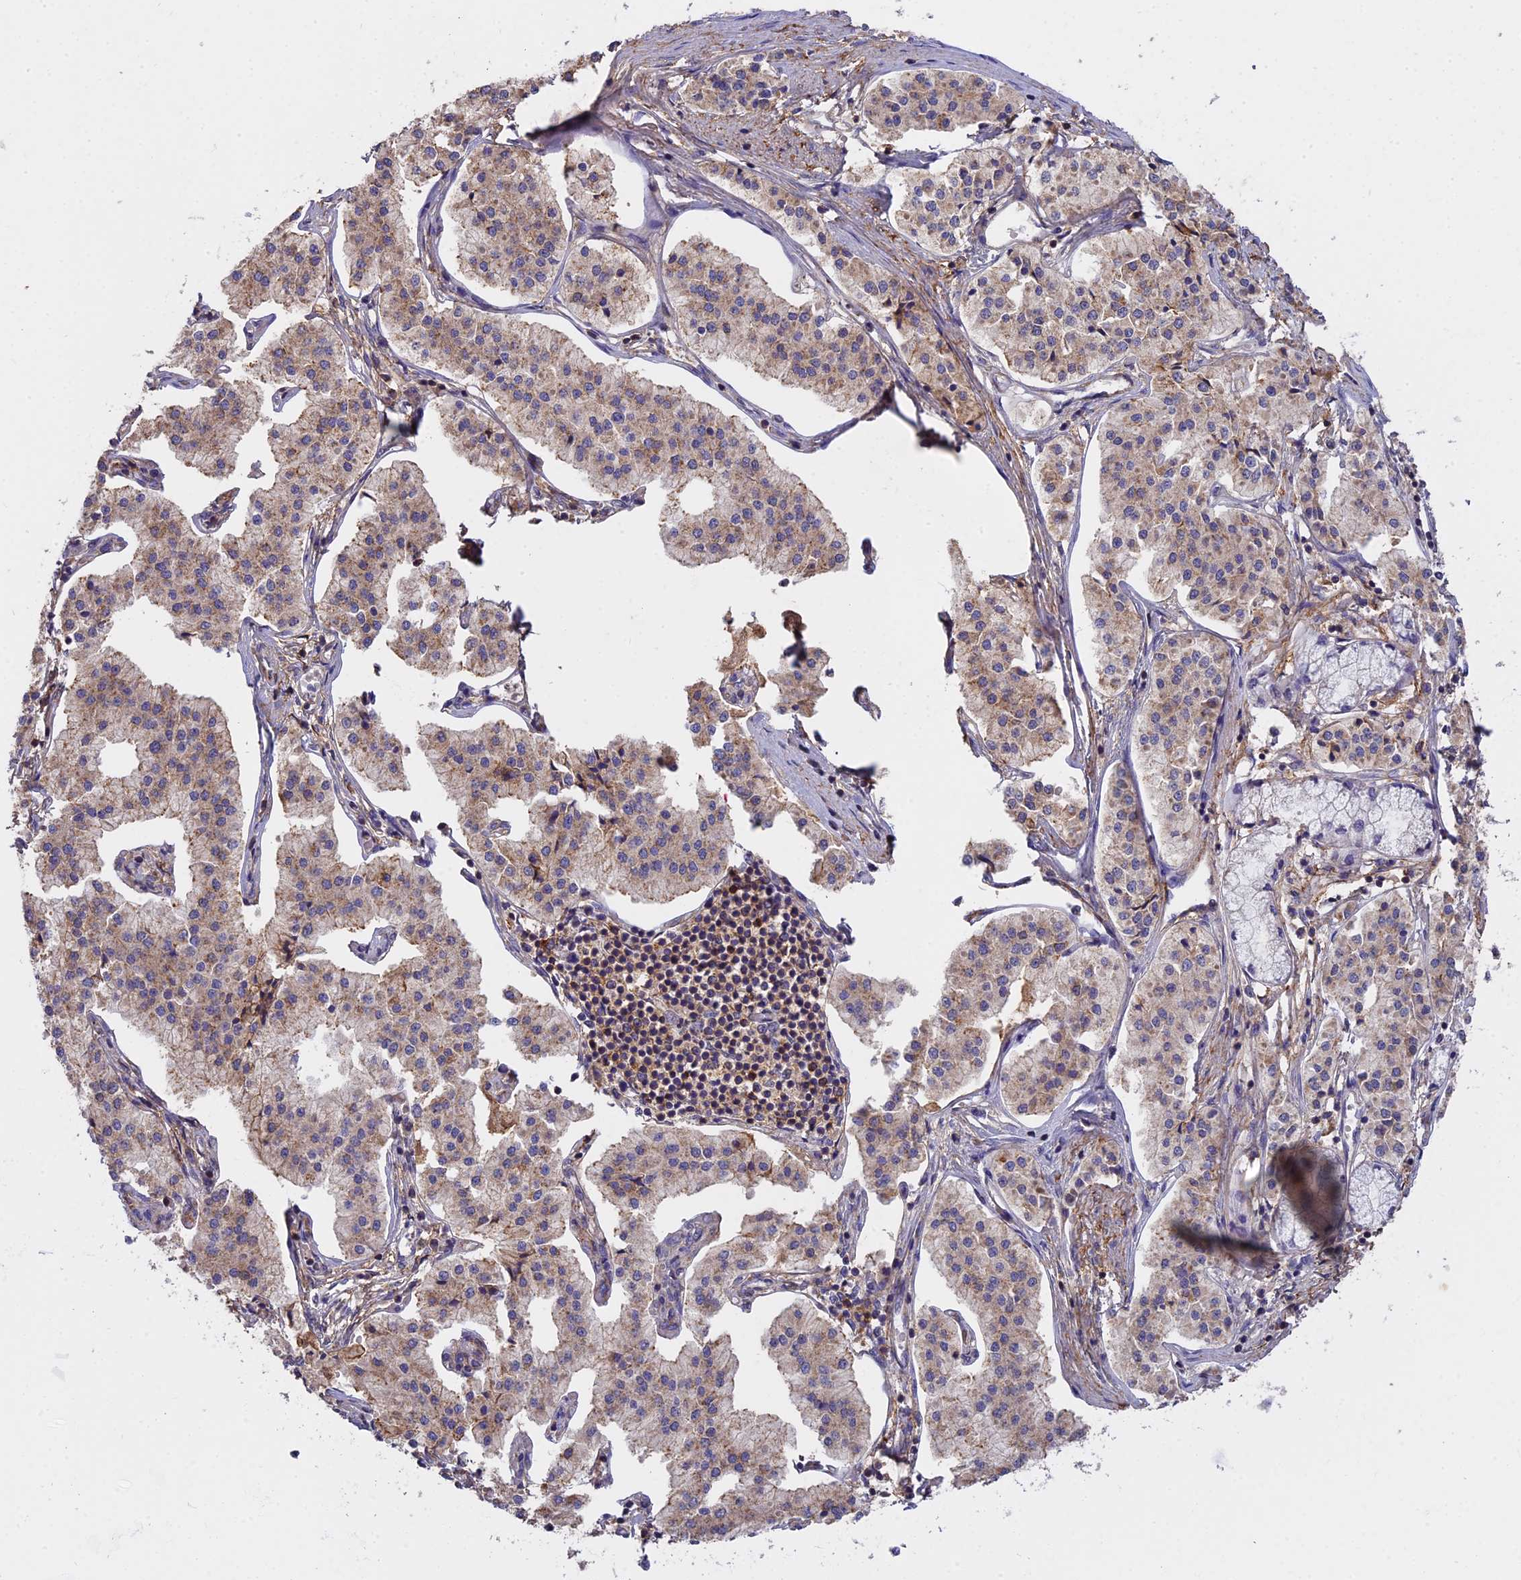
{"staining": {"intensity": "weak", "quantity": "25%-75%", "location": "cytoplasmic/membranous"}, "tissue": "pancreatic cancer", "cell_type": "Tumor cells", "image_type": "cancer", "snomed": [{"axis": "morphology", "description": "Adenocarcinoma, NOS"}, {"axis": "topography", "description": "Pancreas"}], "caption": "About 25%-75% of tumor cells in pancreatic cancer (adenocarcinoma) reveal weak cytoplasmic/membranous protein expression as visualized by brown immunohistochemical staining.", "gene": "CFAP119", "patient": {"sex": "female", "age": 50}}